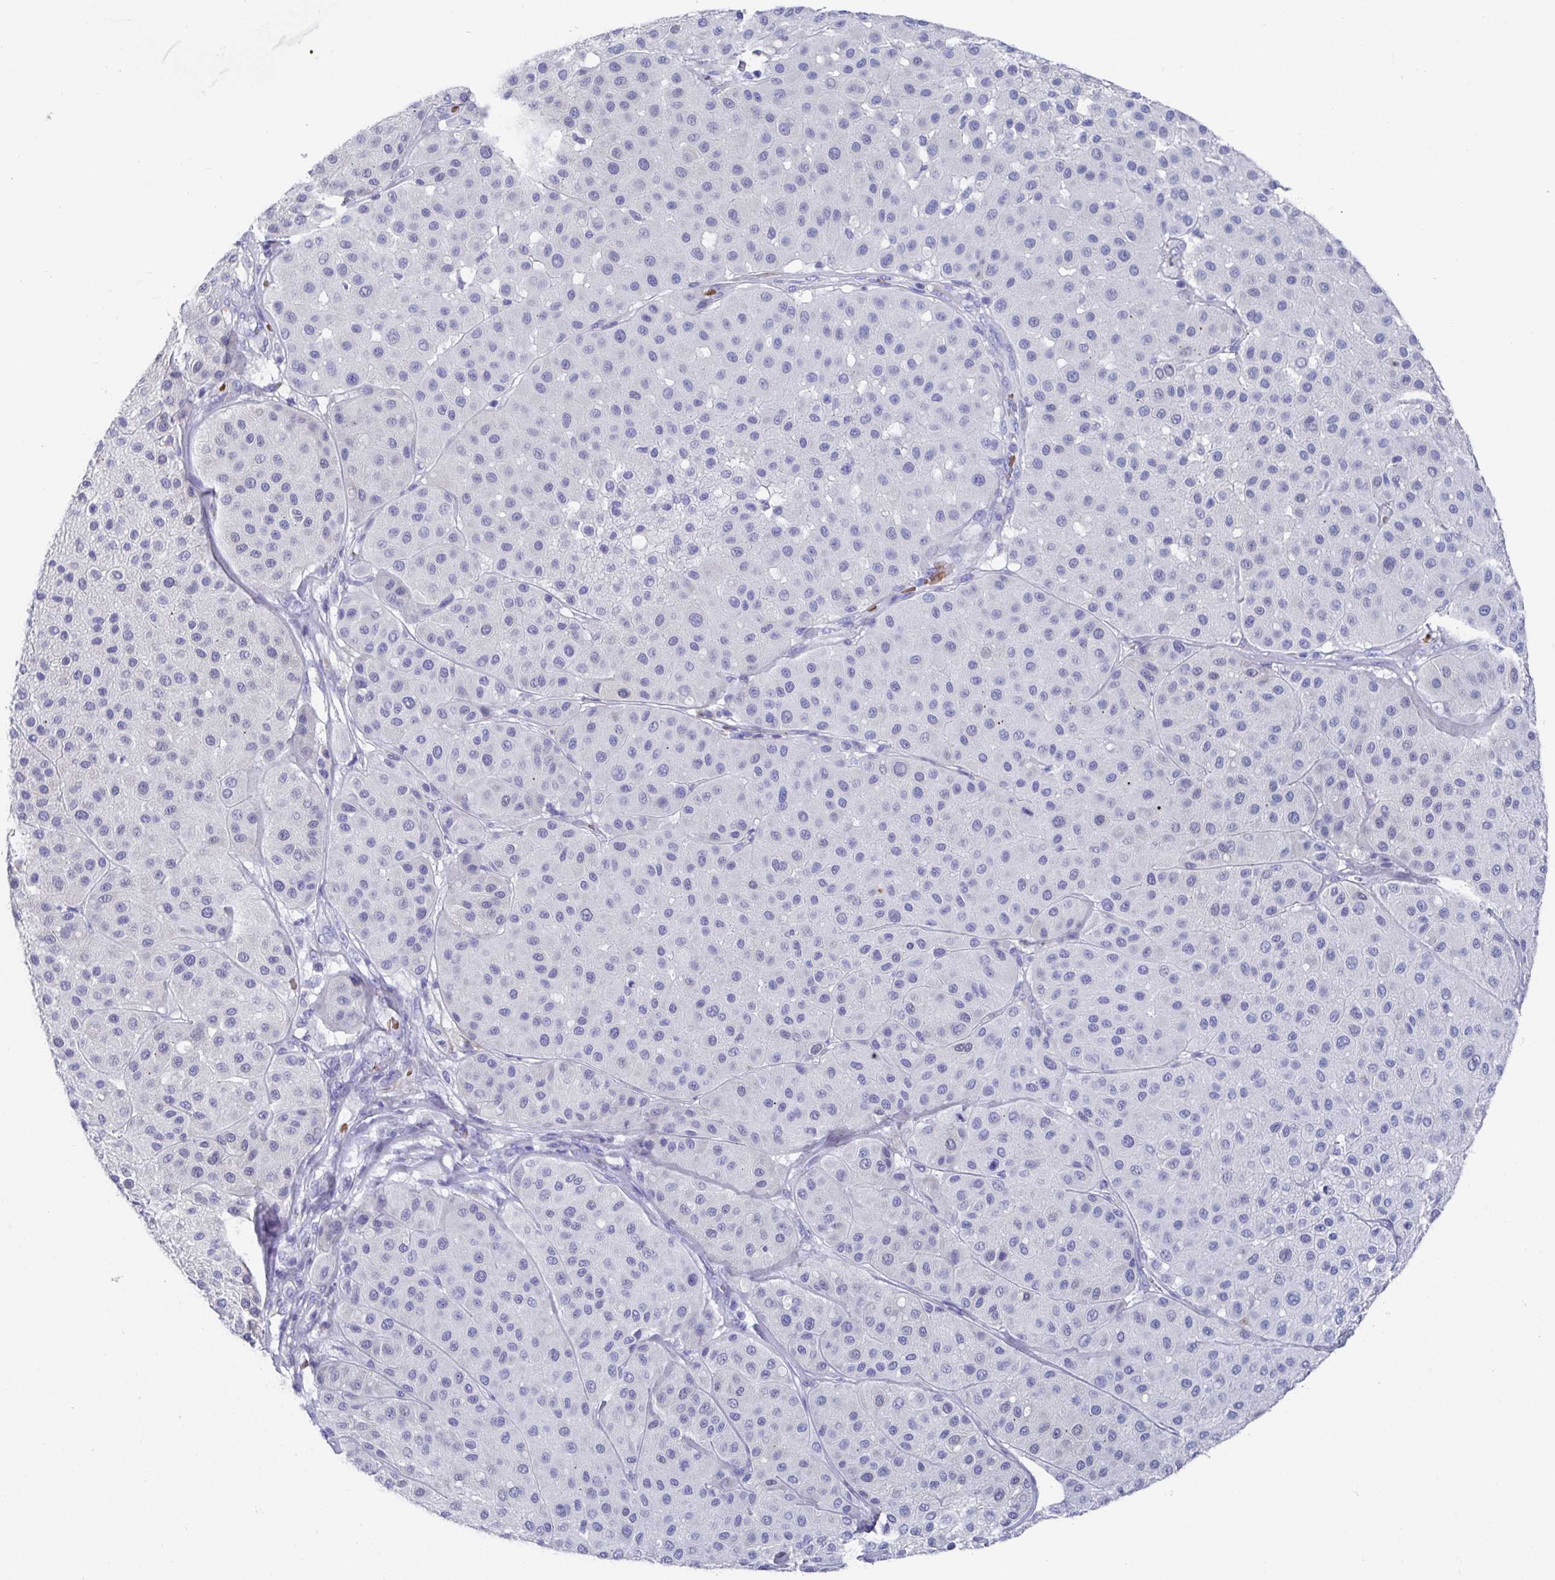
{"staining": {"intensity": "negative", "quantity": "none", "location": "none"}, "tissue": "melanoma", "cell_type": "Tumor cells", "image_type": "cancer", "snomed": [{"axis": "morphology", "description": "Malignant melanoma, Metastatic site"}, {"axis": "topography", "description": "Smooth muscle"}], "caption": "An IHC photomicrograph of melanoma is shown. There is no staining in tumor cells of melanoma.", "gene": "CLDN8", "patient": {"sex": "male", "age": 41}}